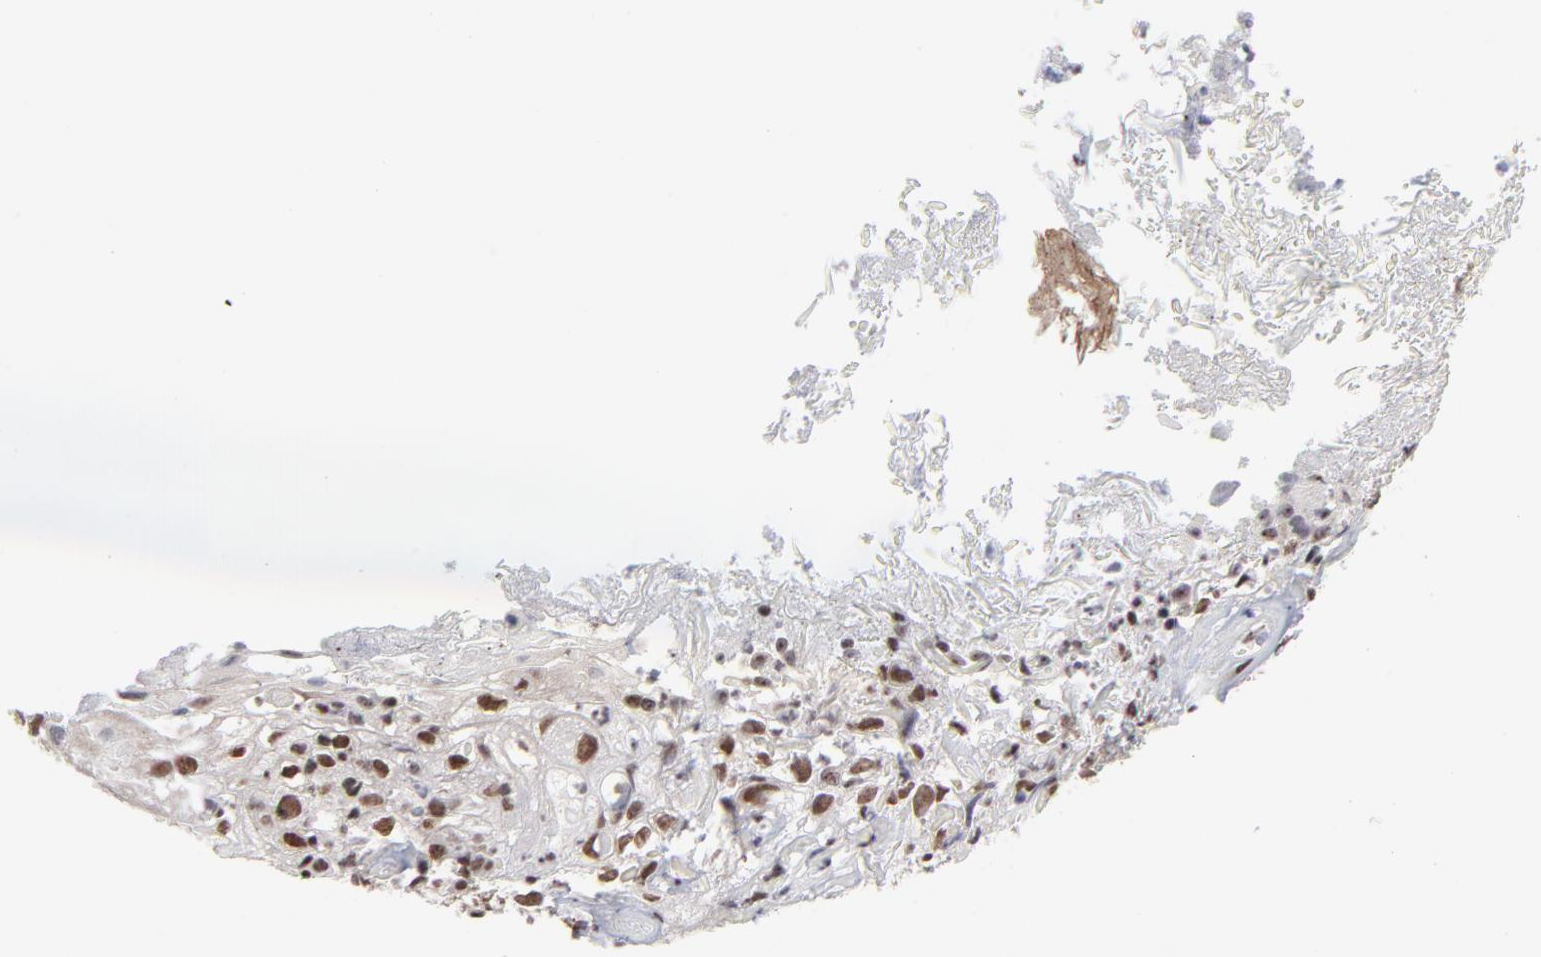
{"staining": {"intensity": "moderate", "quantity": ">75%", "location": "nuclear"}, "tissue": "skin cancer", "cell_type": "Tumor cells", "image_type": "cancer", "snomed": [{"axis": "morphology", "description": "Squamous cell carcinoma, NOS"}, {"axis": "topography", "description": "Skin"}], "caption": "Immunohistochemical staining of human skin squamous cell carcinoma displays medium levels of moderate nuclear protein positivity in about >75% of tumor cells.", "gene": "ZNF3", "patient": {"sex": "male", "age": 65}}